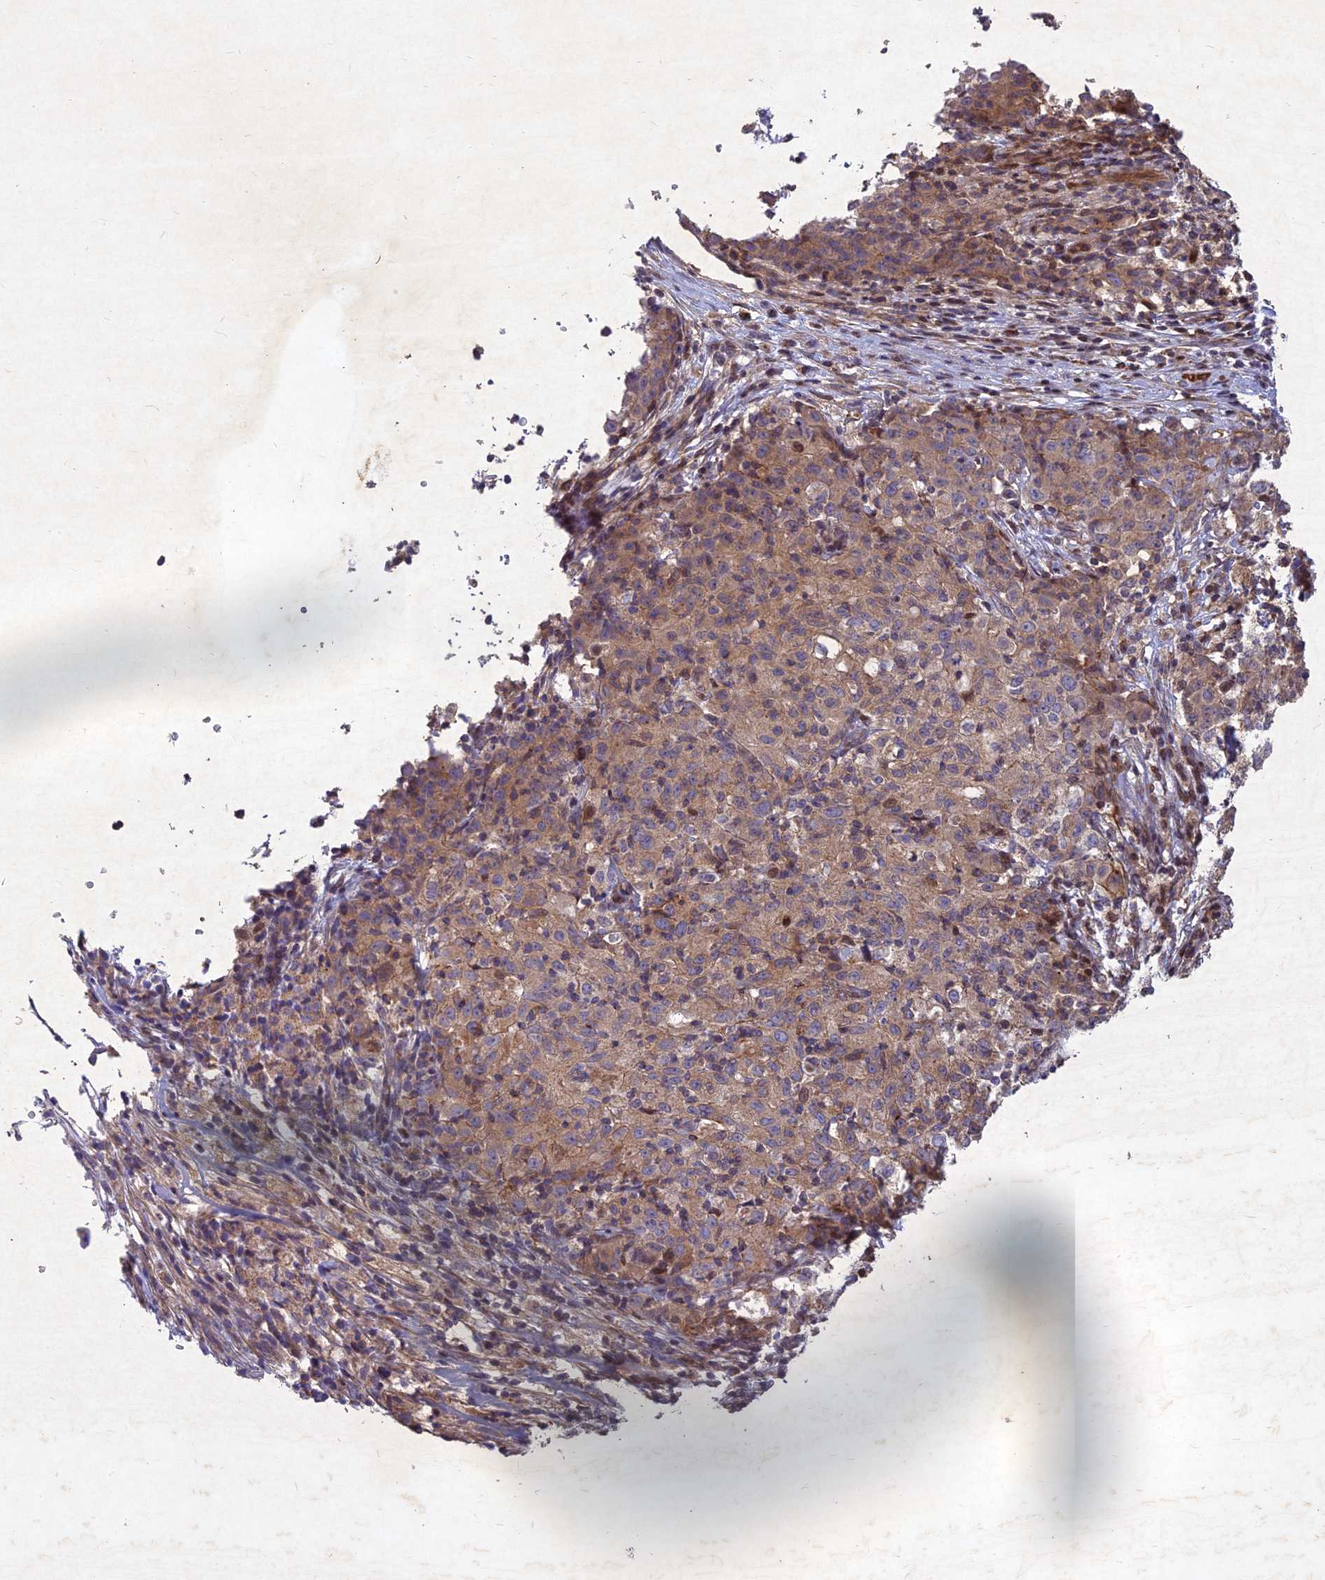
{"staining": {"intensity": "weak", "quantity": "25%-75%", "location": "cytoplasmic/membranous"}, "tissue": "ovarian cancer", "cell_type": "Tumor cells", "image_type": "cancer", "snomed": [{"axis": "morphology", "description": "Carcinoma, endometroid"}, {"axis": "topography", "description": "Ovary"}], "caption": "Immunohistochemistry (IHC) (DAB (3,3'-diaminobenzidine)) staining of human ovarian cancer shows weak cytoplasmic/membranous protein expression in about 25%-75% of tumor cells.", "gene": "RELCH", "patient": {"sex": "female", "age": 42}}